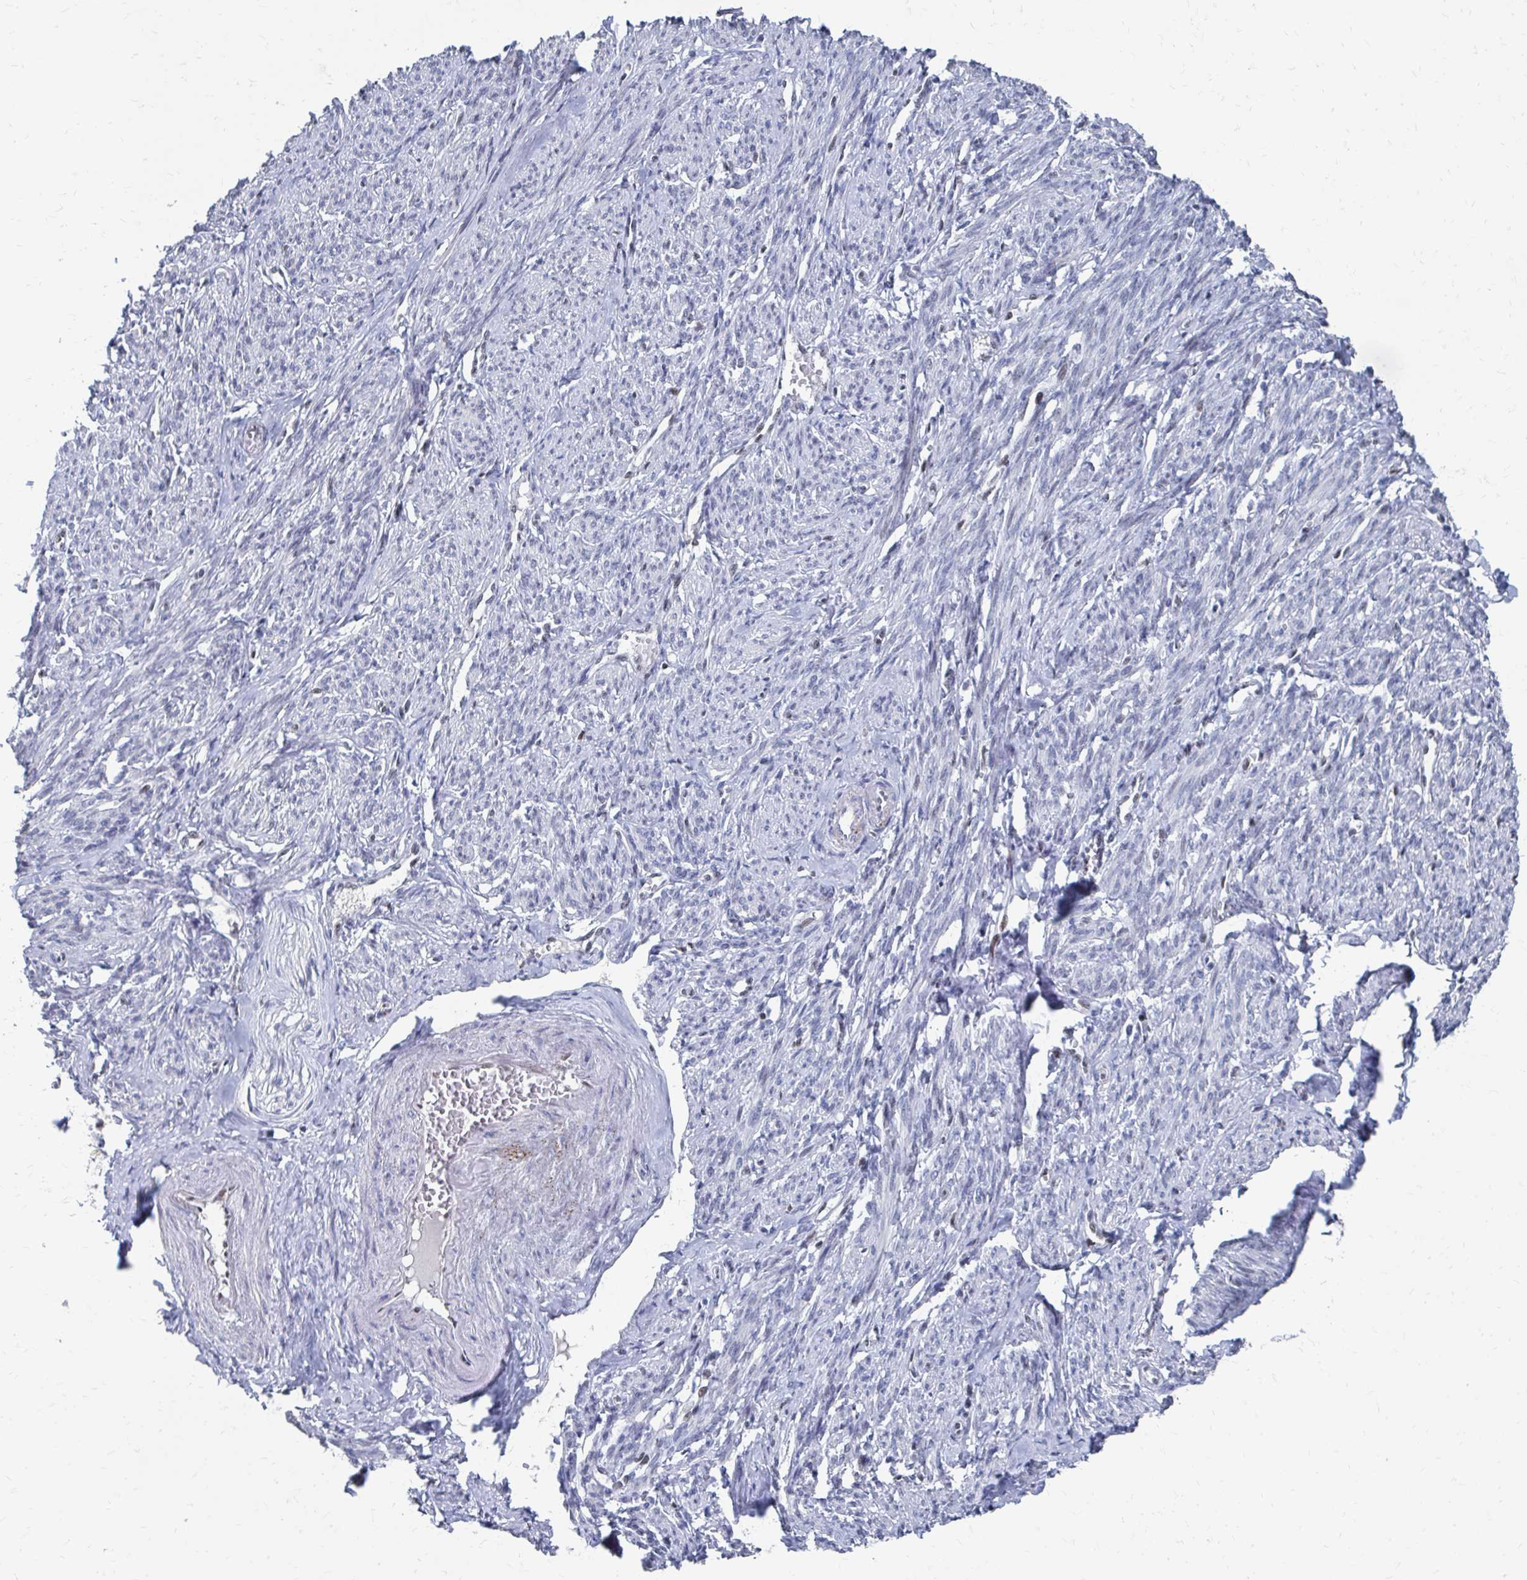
{"staining": {"intensity": "negative", "quantity": "none", "location": "none"}, "tissue": "smooth muscle", "cell_type": "Smooth muscle cells", "image_type": "normal", "snomed": [{"axis": "morphology", "description": "Normal tissue, NOS"}, {"axis": "topography", "description": "Smooth muscle"}], "caption": "DAB immunohistochemical staining of normal smooth muscle exhibits no significant staining in smooth muscle cells.", "gene": "CDIN1", "patient": {"sex": "female", "age": 65}}